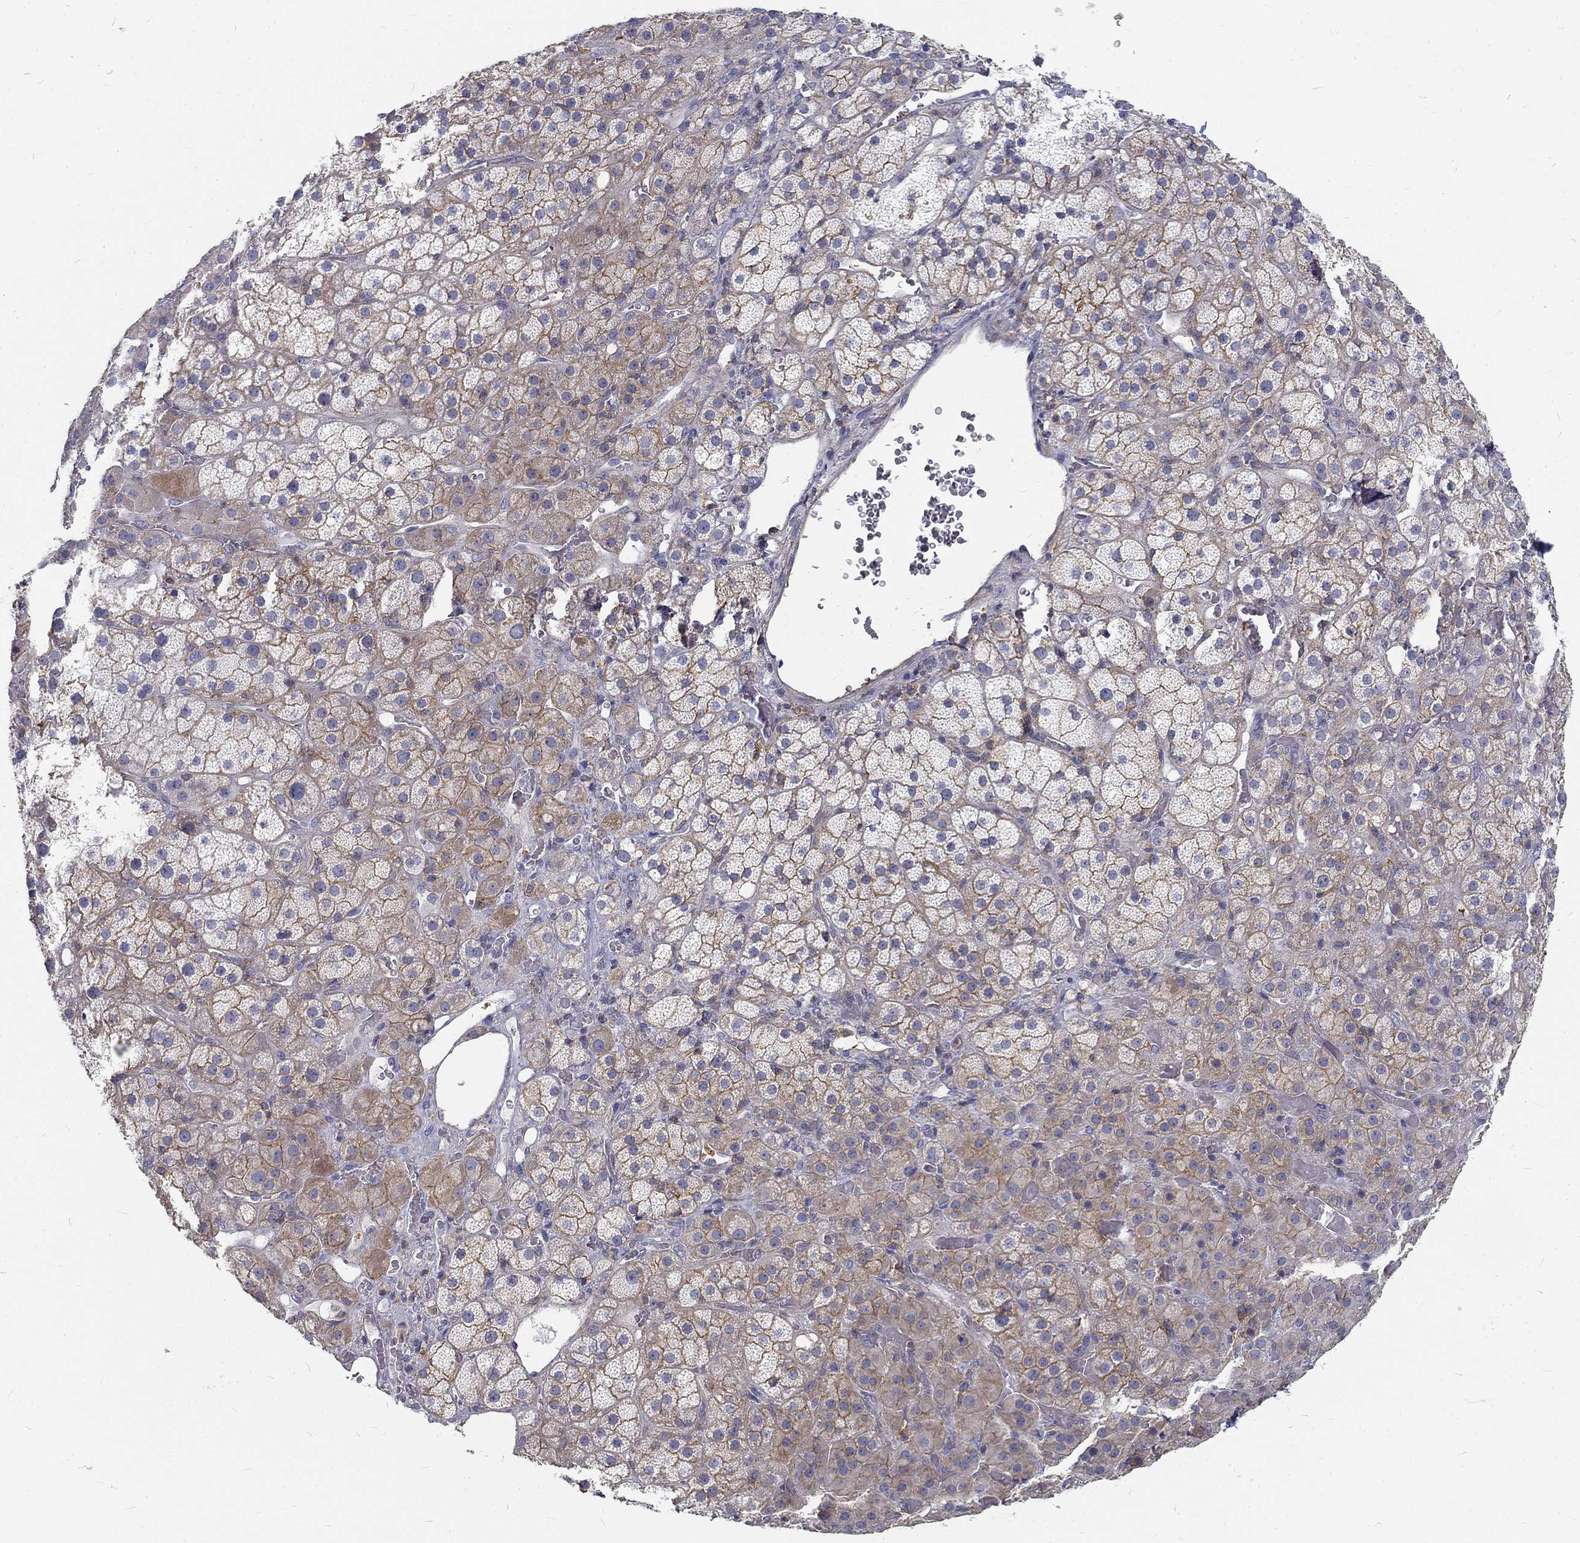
{"staining": {"intensity": "moderate", "quantity": "25%-75%", "location": "cytoplasmic/membranous"}, "tissue": "adrenal gland", "cell_type": "Glandular cells", "image_type": "normal", "snomed": [{"axis": "morphology", "description": "Normal tissue, NOS"}, {"axis": "topography", "description": "Adrenal gland"}], "caption": "A medium amount of moderate cytoplasmic/membranous expression is present in about 25%-75% of glandular cells in normal adrenal gland. Nuclei are stained in blue.", "gene": "MTMR11", "patient": {"sex": "male", "age": 57}}